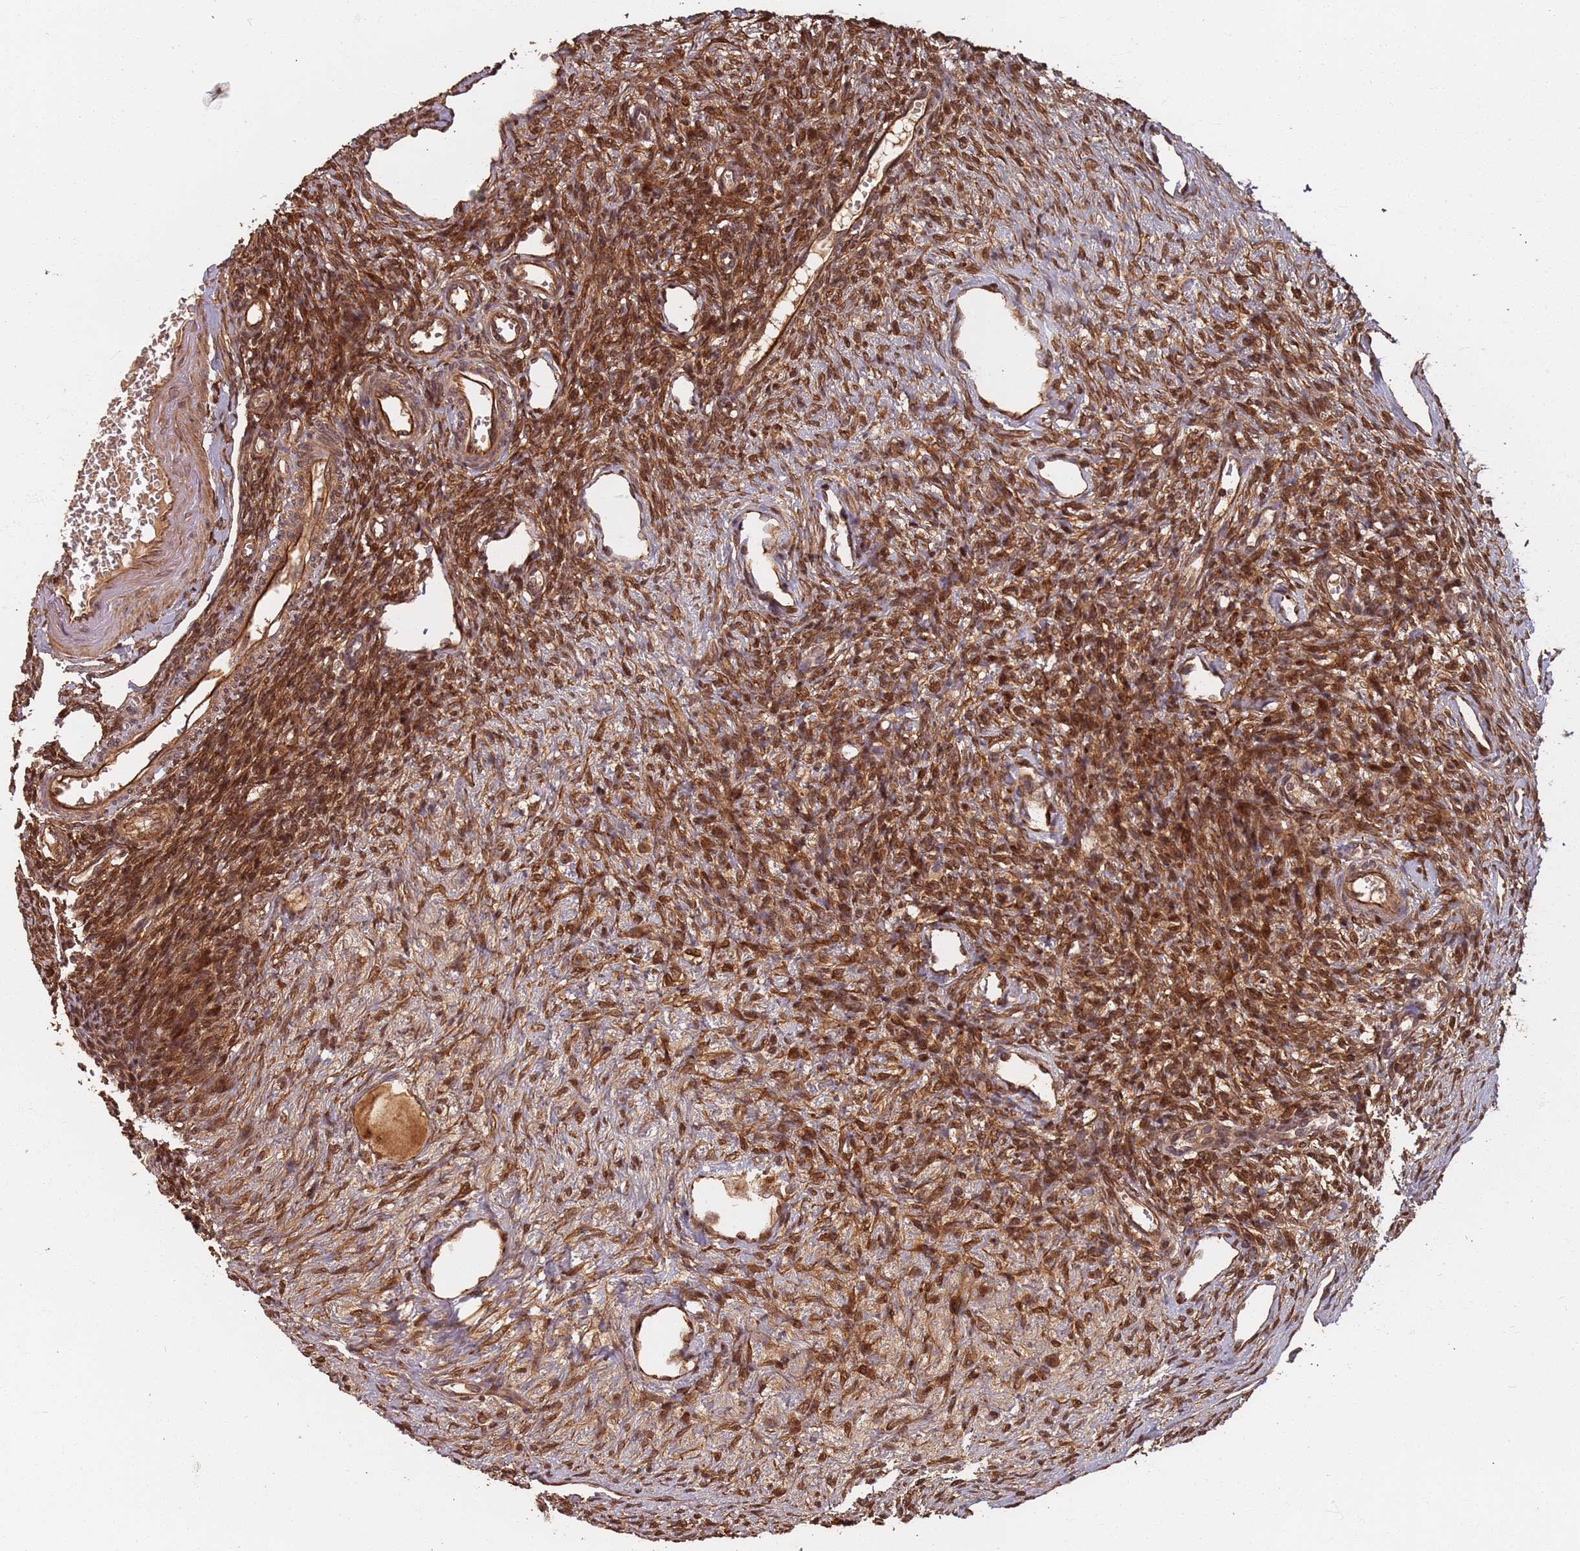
{"staining": {"intensity": "strong", "quantity": ">75%", "location": "cytoplasmic/membranous,nuclear"}, "tissue": "ovary", "cell_type": "Ovarian stroma cells", "image_type": "normal", "snomed": [{"axis": "morphology", "description": "Normal tissue, NOS"}, {"axis": "morphology", "description": "Cyst, NOS"}, {"axis": "topography", "description": "Ovary"}], "caption": "A high-resolution histopathology image shows IHC staining of unremarkable ovary, which shows strong cytoplasmic/membranous,nuclear positivity in approximately >75% of ovarian stroma cells.", "gene": "SDCCAG8", "patient": {"sex": "female", "age": 33}}